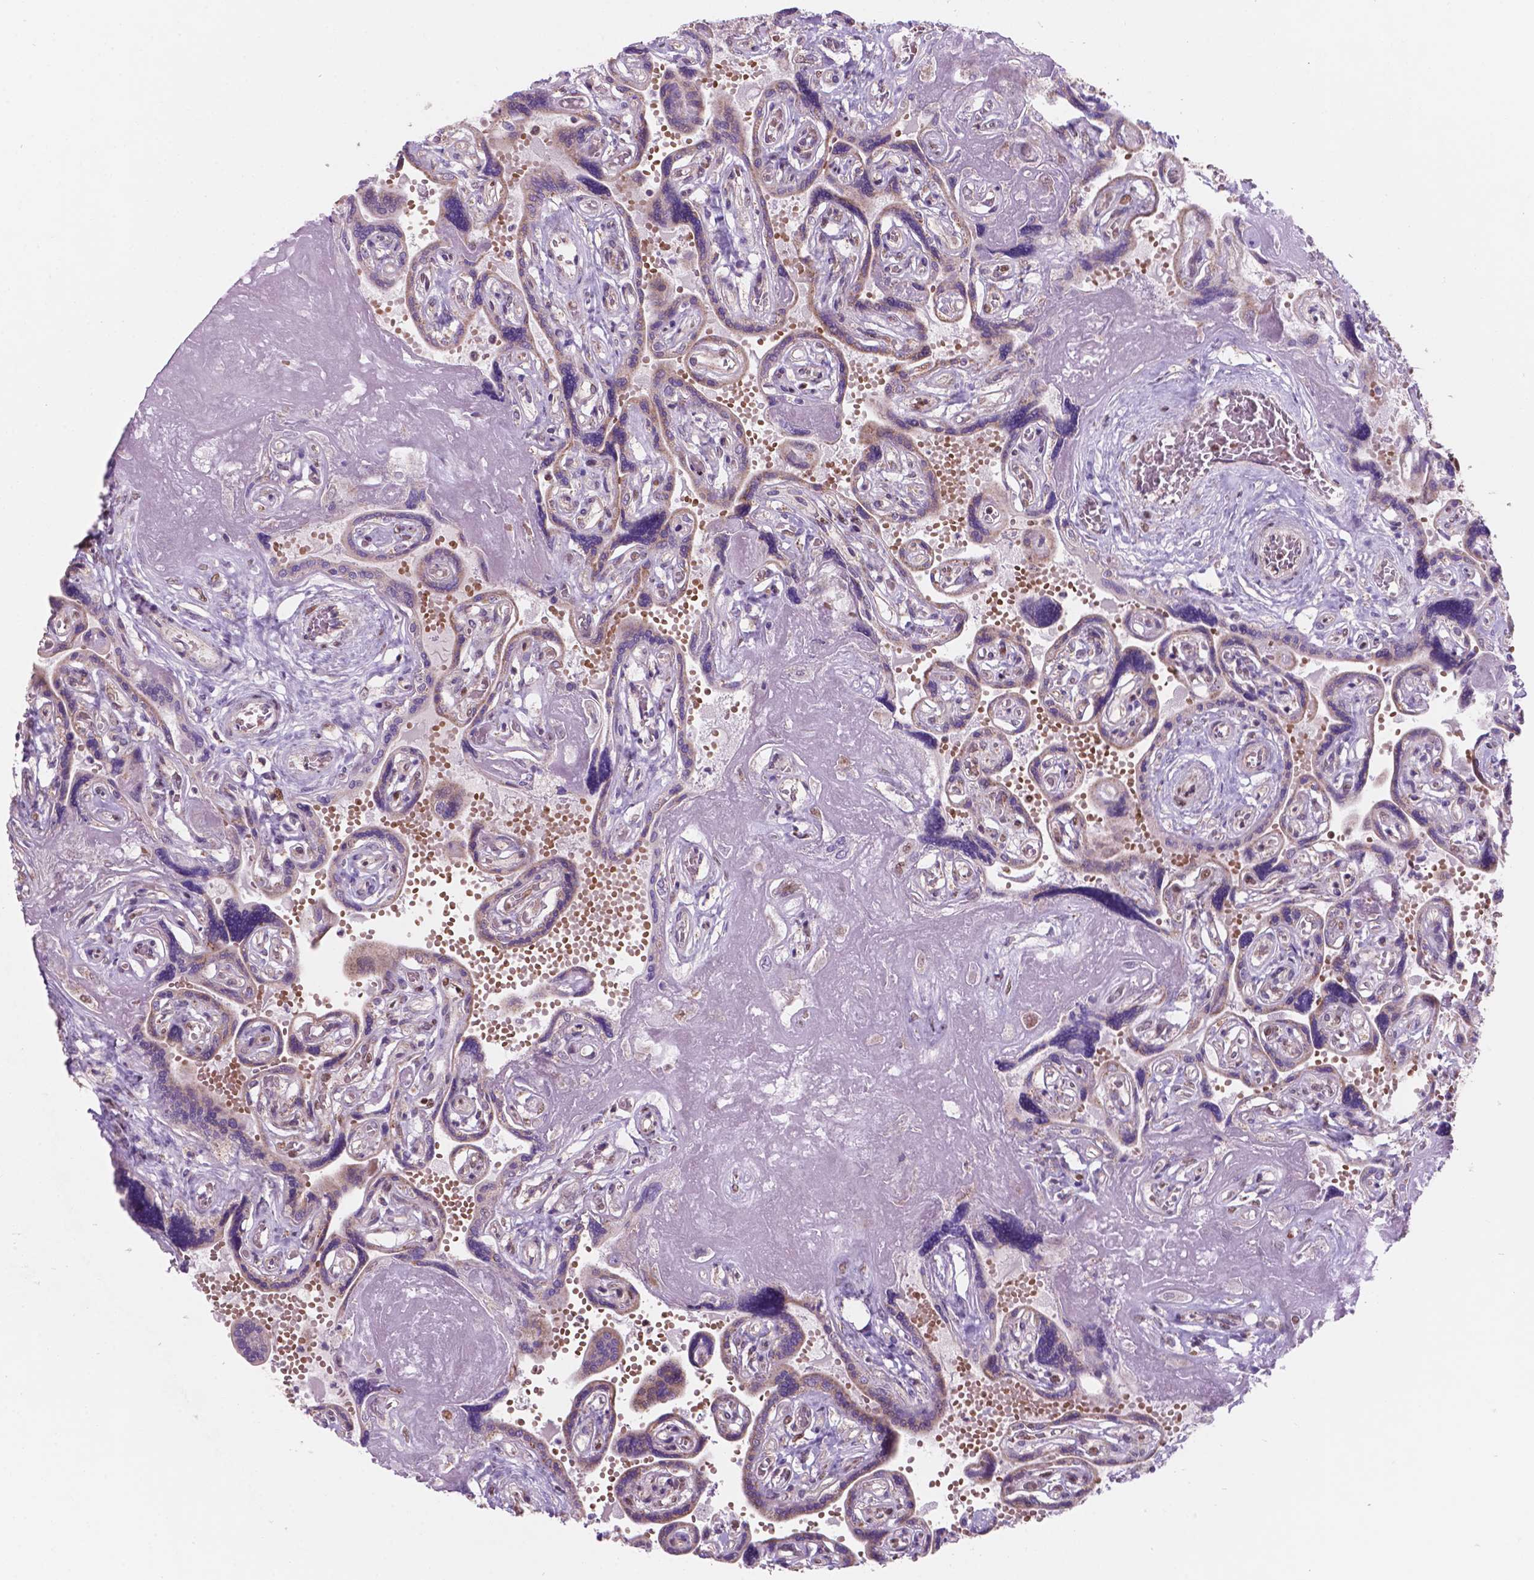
{"staining": {"intensity": "strong", "quantity": ">75%", "location": "nuclear"}, "tissue": "placenta", "cell_type": "Decidual cells", "image_type": "normal", "snomed": [{"axis": "morphology", "description": "Normal tissue, NOS"}, {"axis": "topography", "description": "Placenta"}], "caption": "Immunohistochemical staining of unremarkable human placenta demonstrates >75% levels of strong nuclear protein positivity in approximately >75% of decidual cells.", "gene": "NDUFA10", "patient": {"sex": "female", "age": 32}}